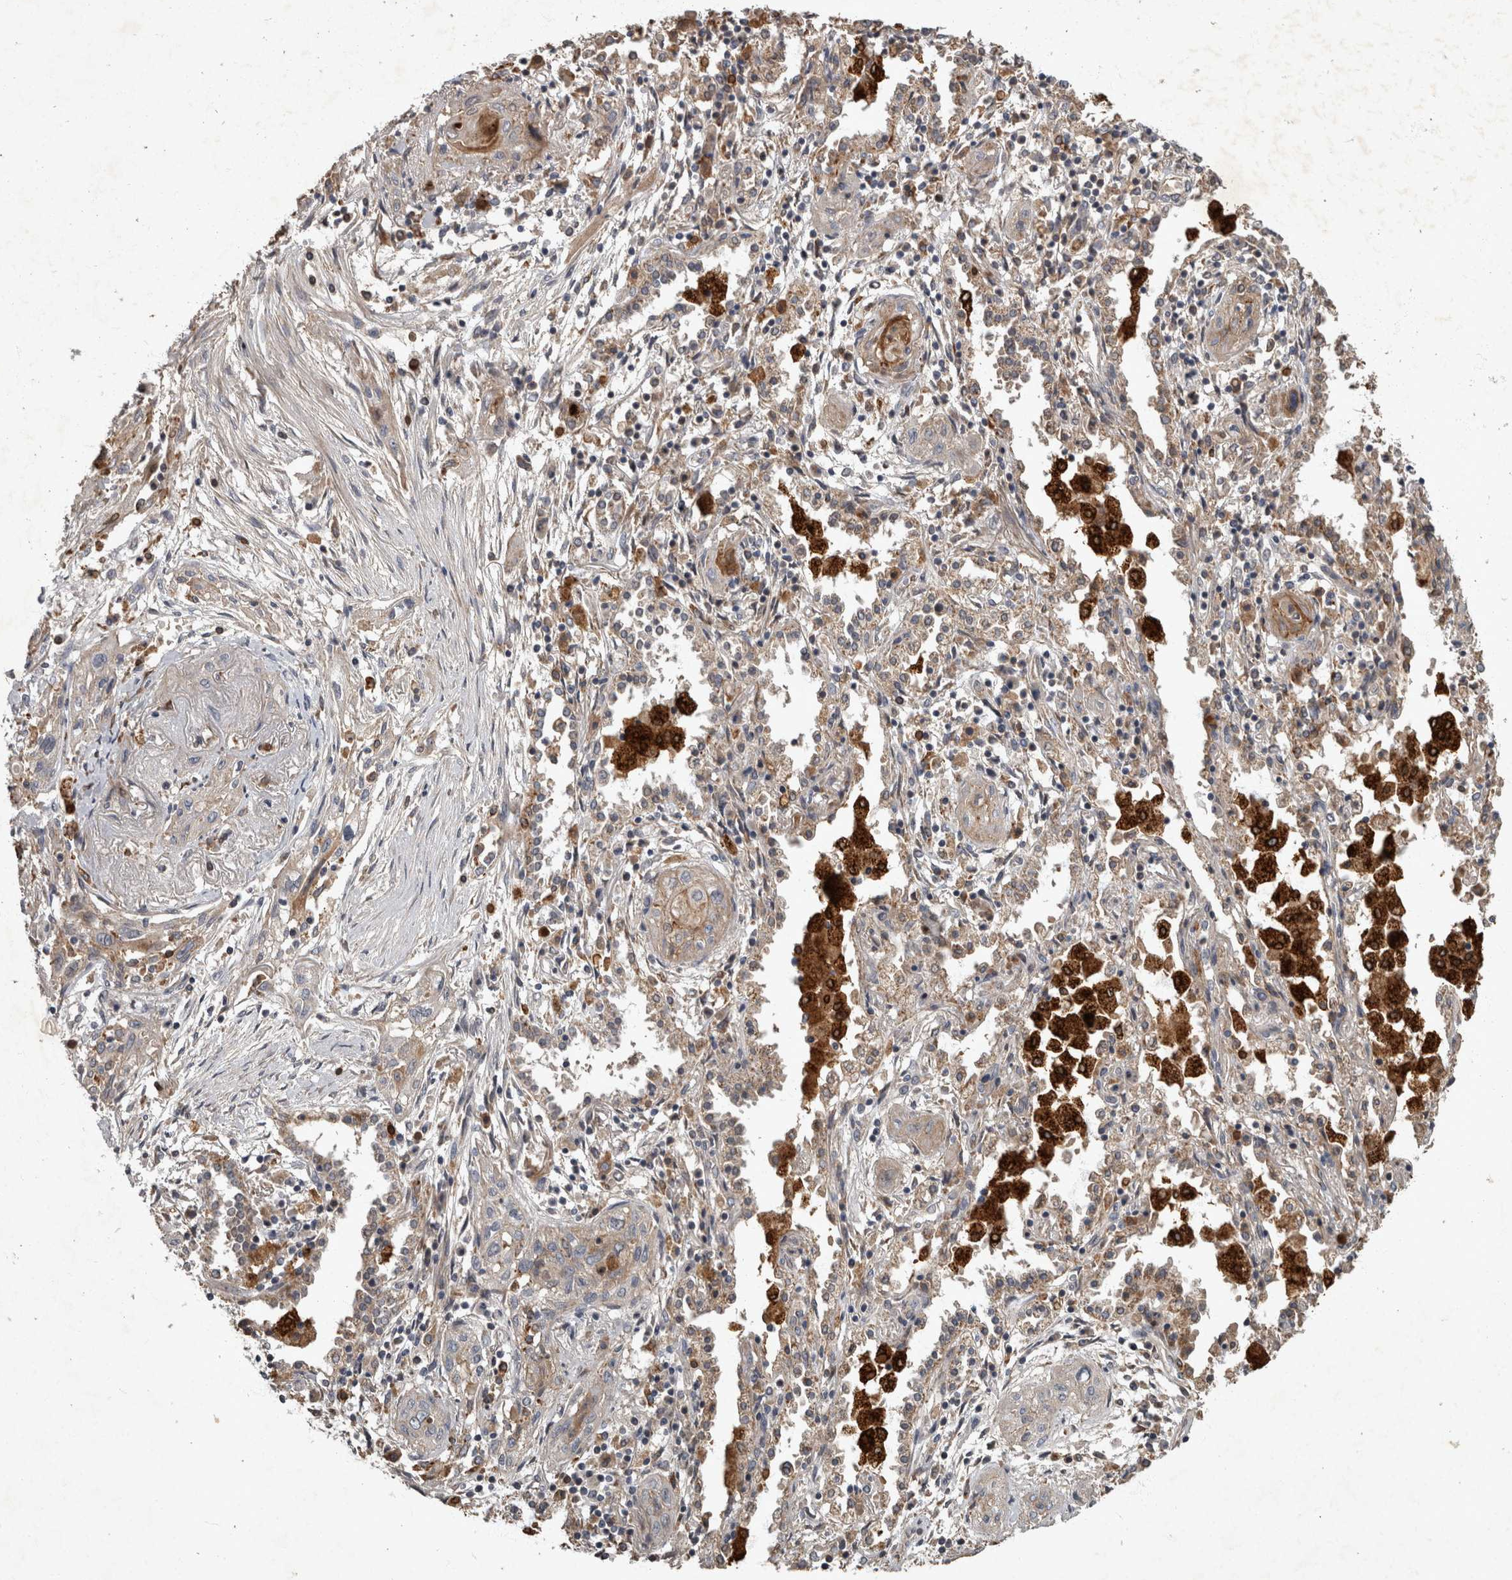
{"staining": {"intensity": "weak", "quantity": "25%-75%", "location": "cytoplasmic/membranous"}, "tissue": "lung cancer", "cell_type": "Tumor cells", "image_type": "cancer", "snomed": [{"axis": "morphology", "description": "Squamous cell carcinoma, NOS"}, {"axis": "topography", "description": "Lung"}], "caption": "Lung cancer tissue shows weak cytoplasmic/membranous staining in approximately 25%-75% of tumor cells", "gene": "PPP1R3C", "patient": {"sex": "female", "age": 47}}